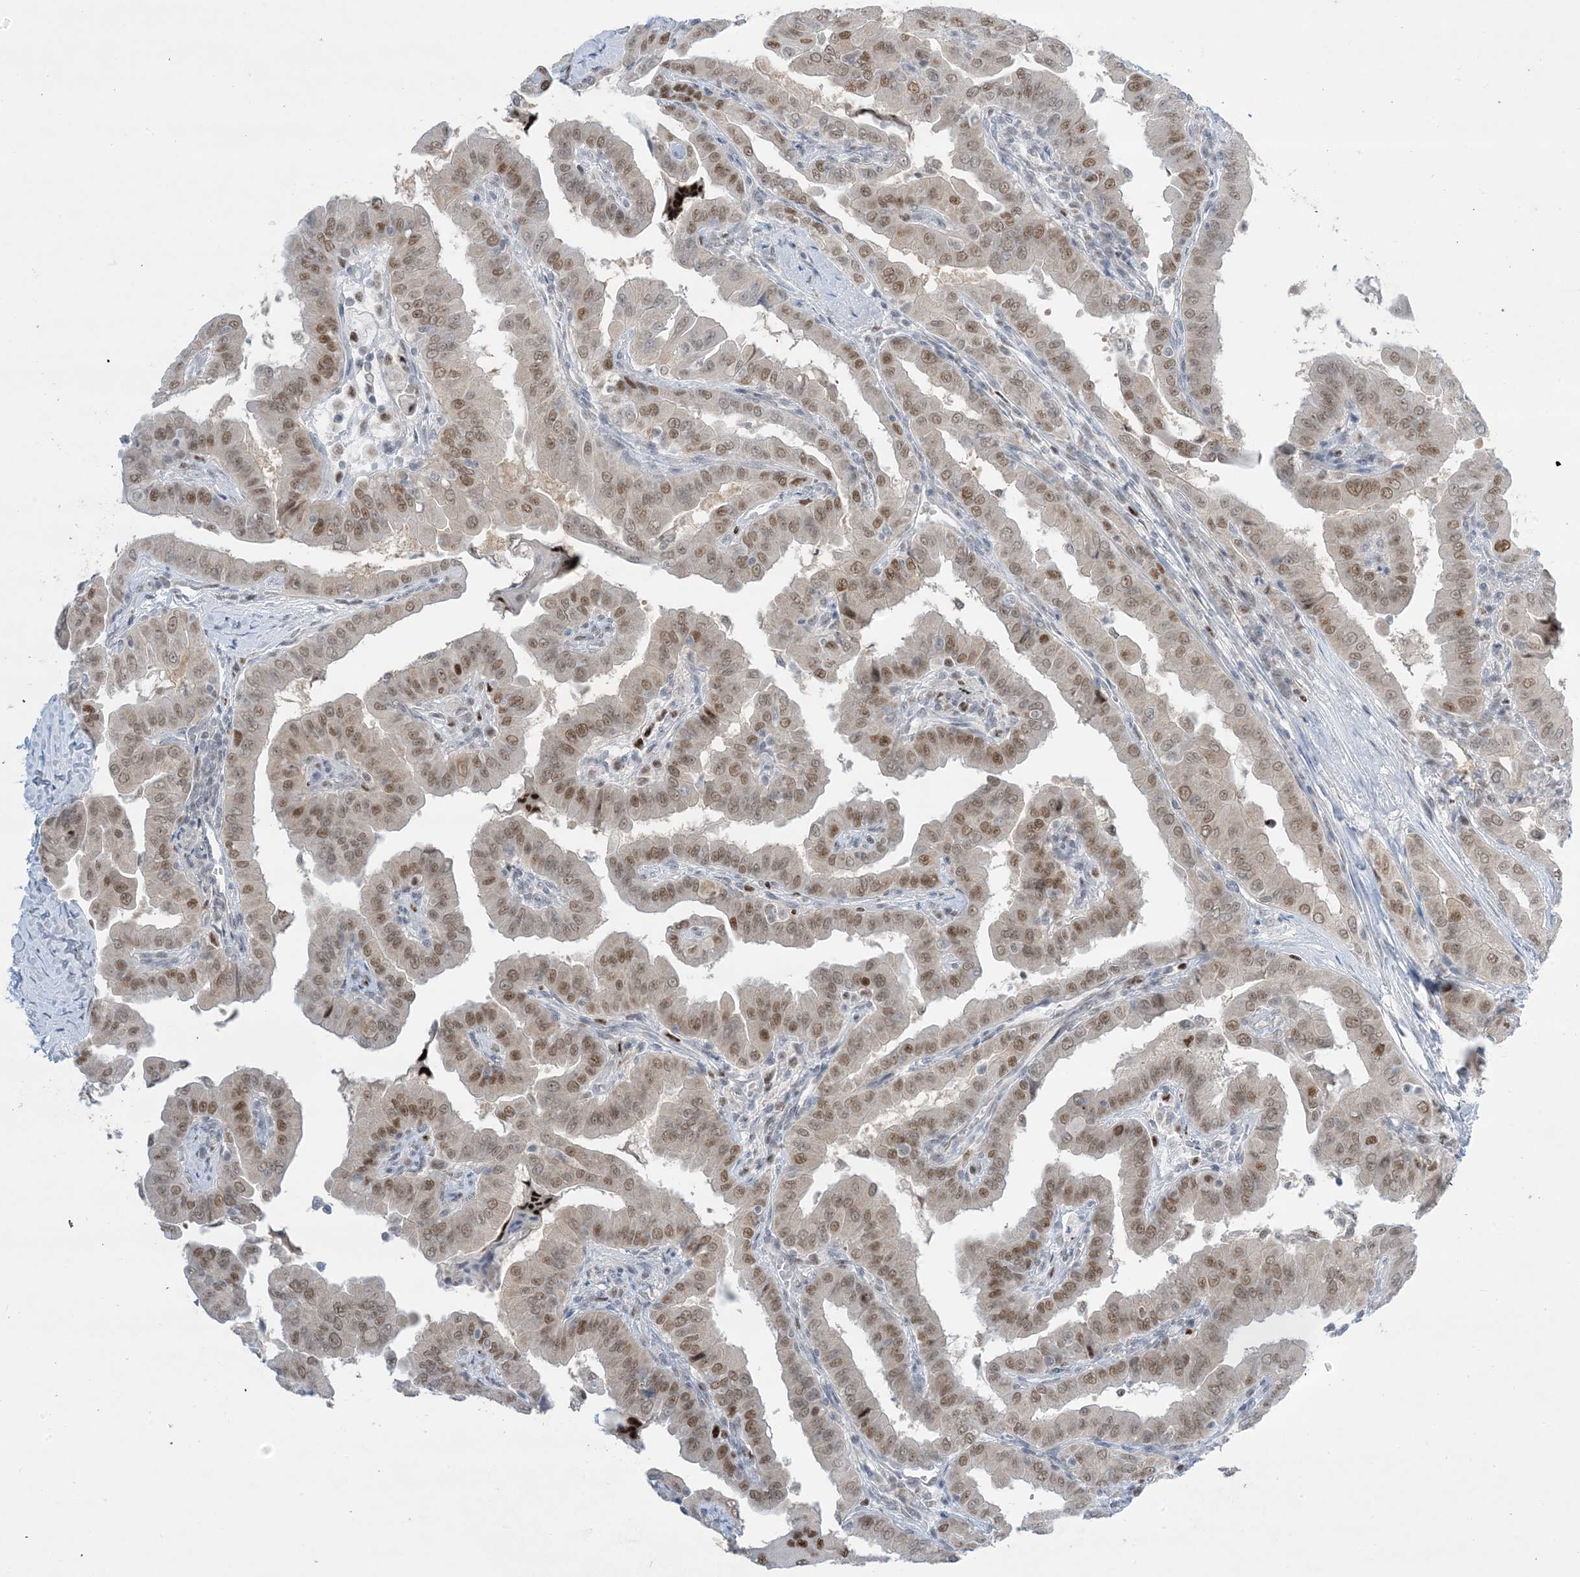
{"staining": {"intensity": "moderate", "quantity": ">75%", "location": "nuclear"}, "tissue": "thyroid cancer", "cell_type": "Tumor cells", "image_type": "cancer", "snomed": [{"axis": "morphology", "description": "Papillary adenocarcinoma, NOS"}, {"axis": "topography", "description": "Thyroid gland"}], "caption": "Protein expression analysis of thyroid cancer exhibits moderate nuclear expression in about >75% of tumor cells.", "gene": "TFPT", "patient": {"sex": "male", "age": 33}}